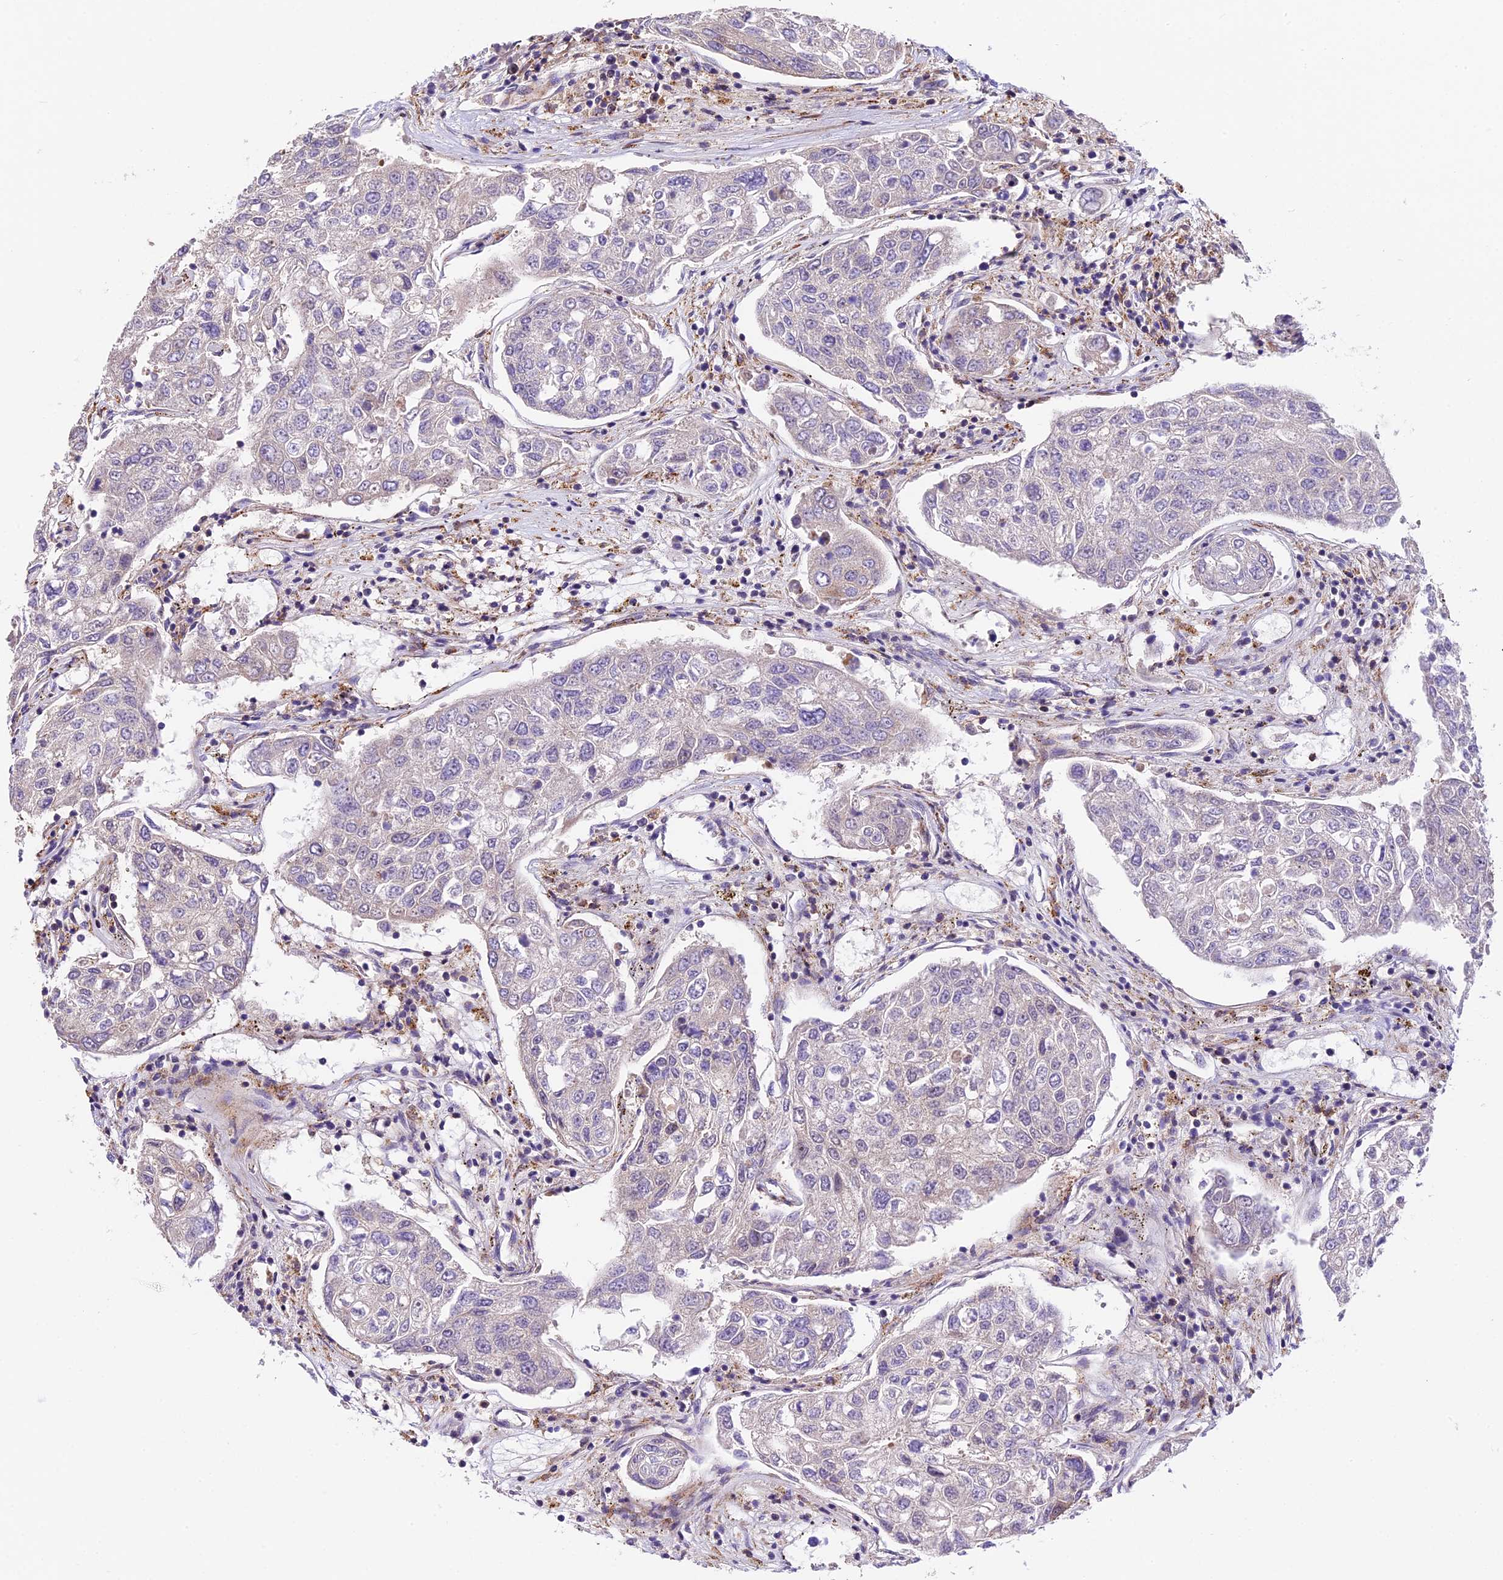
{"staining": {"intensity": "negative", "quantity": "none", "location": "none"}, "tissue": "urothelial cancer", "cell_type": "Tumor cells", "image_type": "cancer", "snomed": [{"axis": "morphology", "description": "Urothelial carcinoma, High grade"}, {"axis": "topography", "description": "Lymph node"}, {"axis": "topography", "description": "Urinary bladder"}], "caption": "High power microscopy image of an immunohistochemistry histopathology image of urothelial cancer, revealing no significant expression in tumor cells. (IHC, brightfield microscopy, high magnification).", "gene": "FBXO45", "patient": {"sex": "male", "age": 51}}